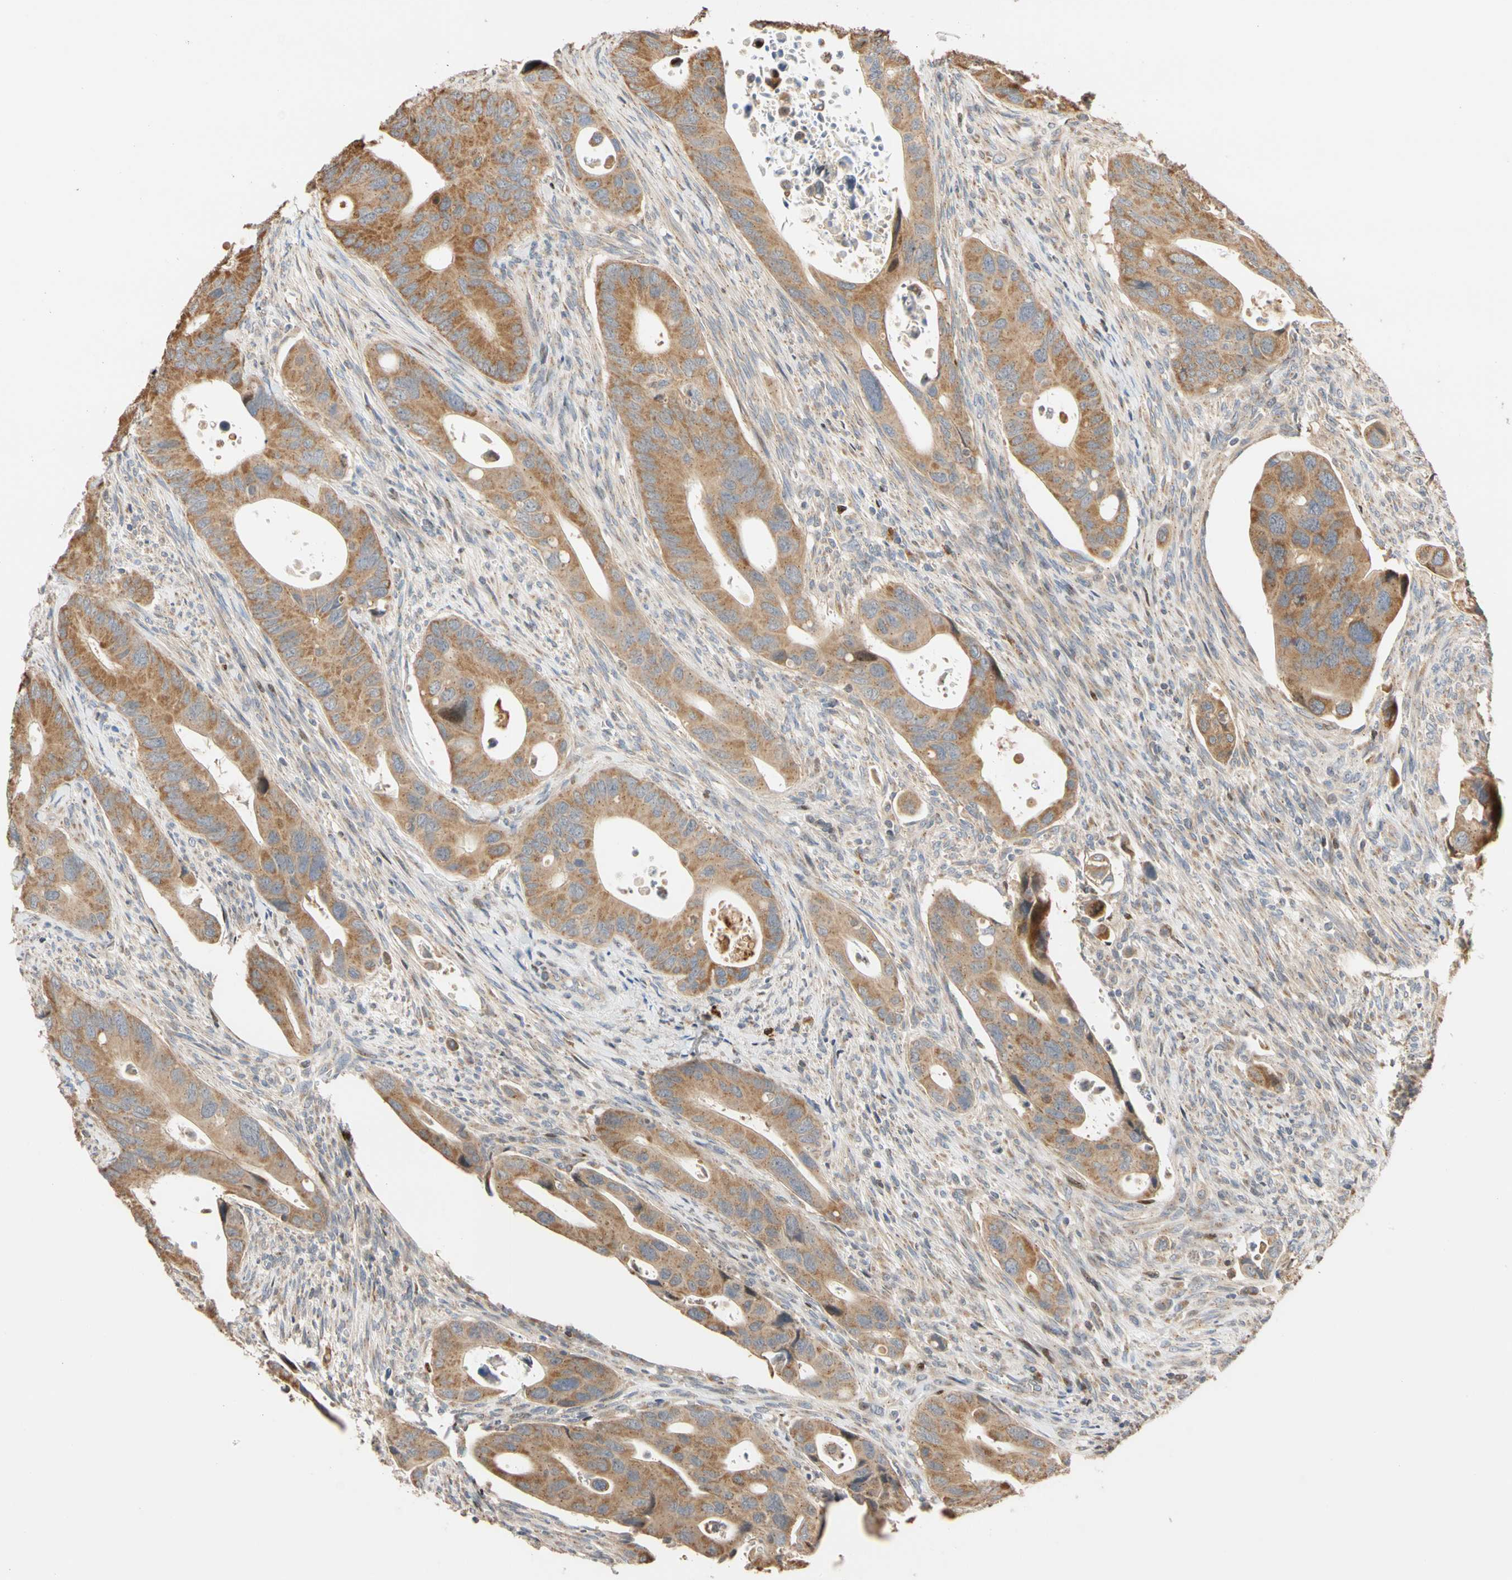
{"staining": {"intensity": "moderate", "quantity": ">75%", "location": "cytoplasmic/membranous"}, "tissue": "colorectal cancer", "cell_type": "Tumor cells", "image_type": "cancer", "snomed": [{"axis": "morphology", "description": "Adenocarcinoma, NOS"}, {"axis": "topography", "description": "Rectum"}], "caption": "Human adenocarcinoma (colorectal) stained for a protein (brown) exhibits moderate cytoplasmic/membranous positive positivity in about >75% of tumor cells.", "gene": "IP6K2", "patient": {"sex": "female", "age": 57}}